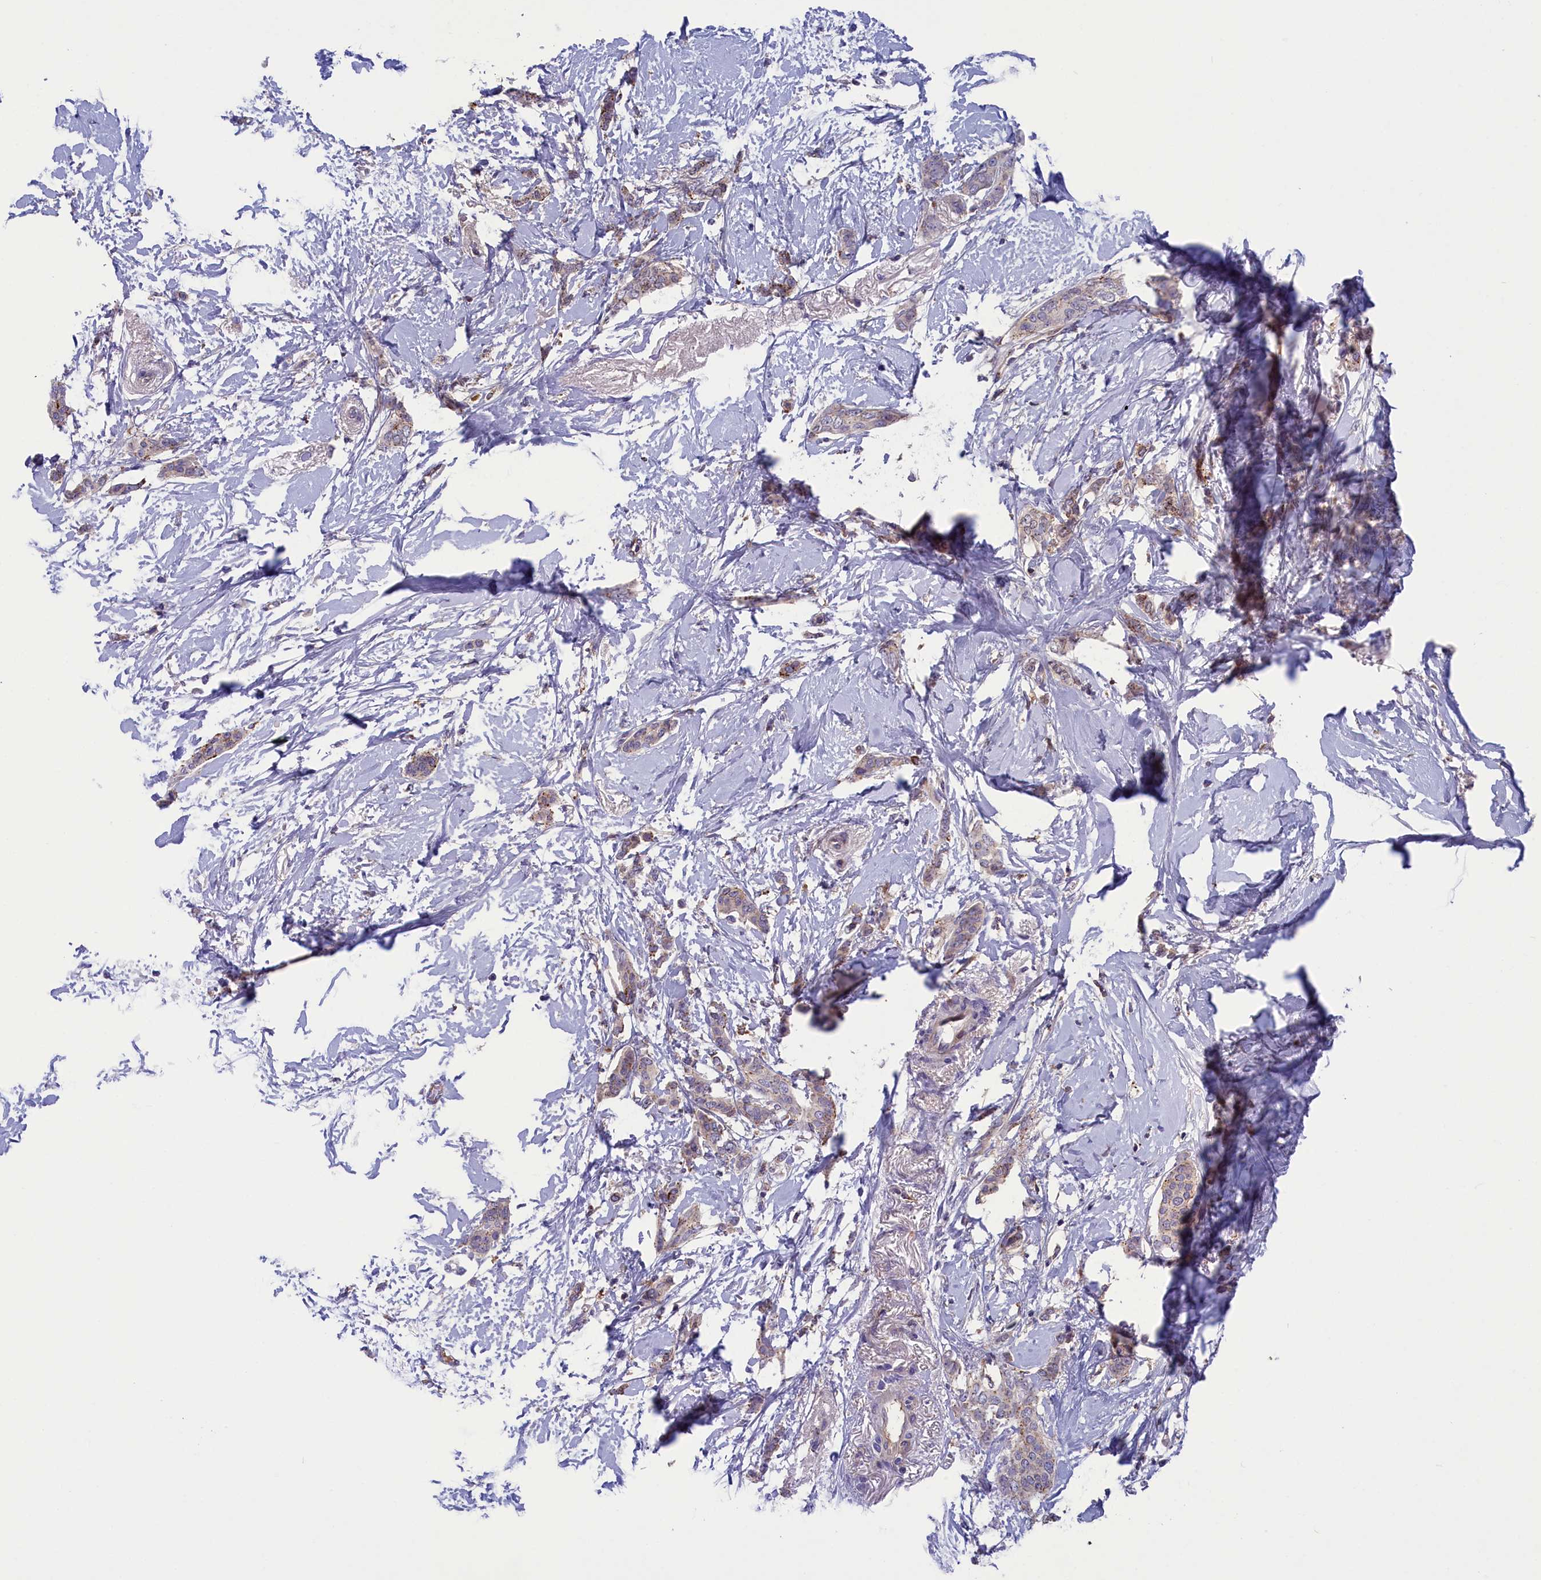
{"staining": {"intensity": "weak", "quantity": "25%-75%", "location": "cytoplasmic/membranous"}, "tissue": "breast cancer", "cell_type": "Tumor cells", "image_type": "cancer", "snomed": [{"axis": "morphology", "description": "Duct carcinoma"}, {"axis": "topography", "description": "Breast"}], "caption": "Immunohistochemical staining of infiltrating ductal carcinoma (breast) exhibits low levels of weak cytoplasmic/membranous positivity in approximately 25%-75% of tumor cells.", "gene": "STYX", "patient": {"sex": "female", "age": 72}}